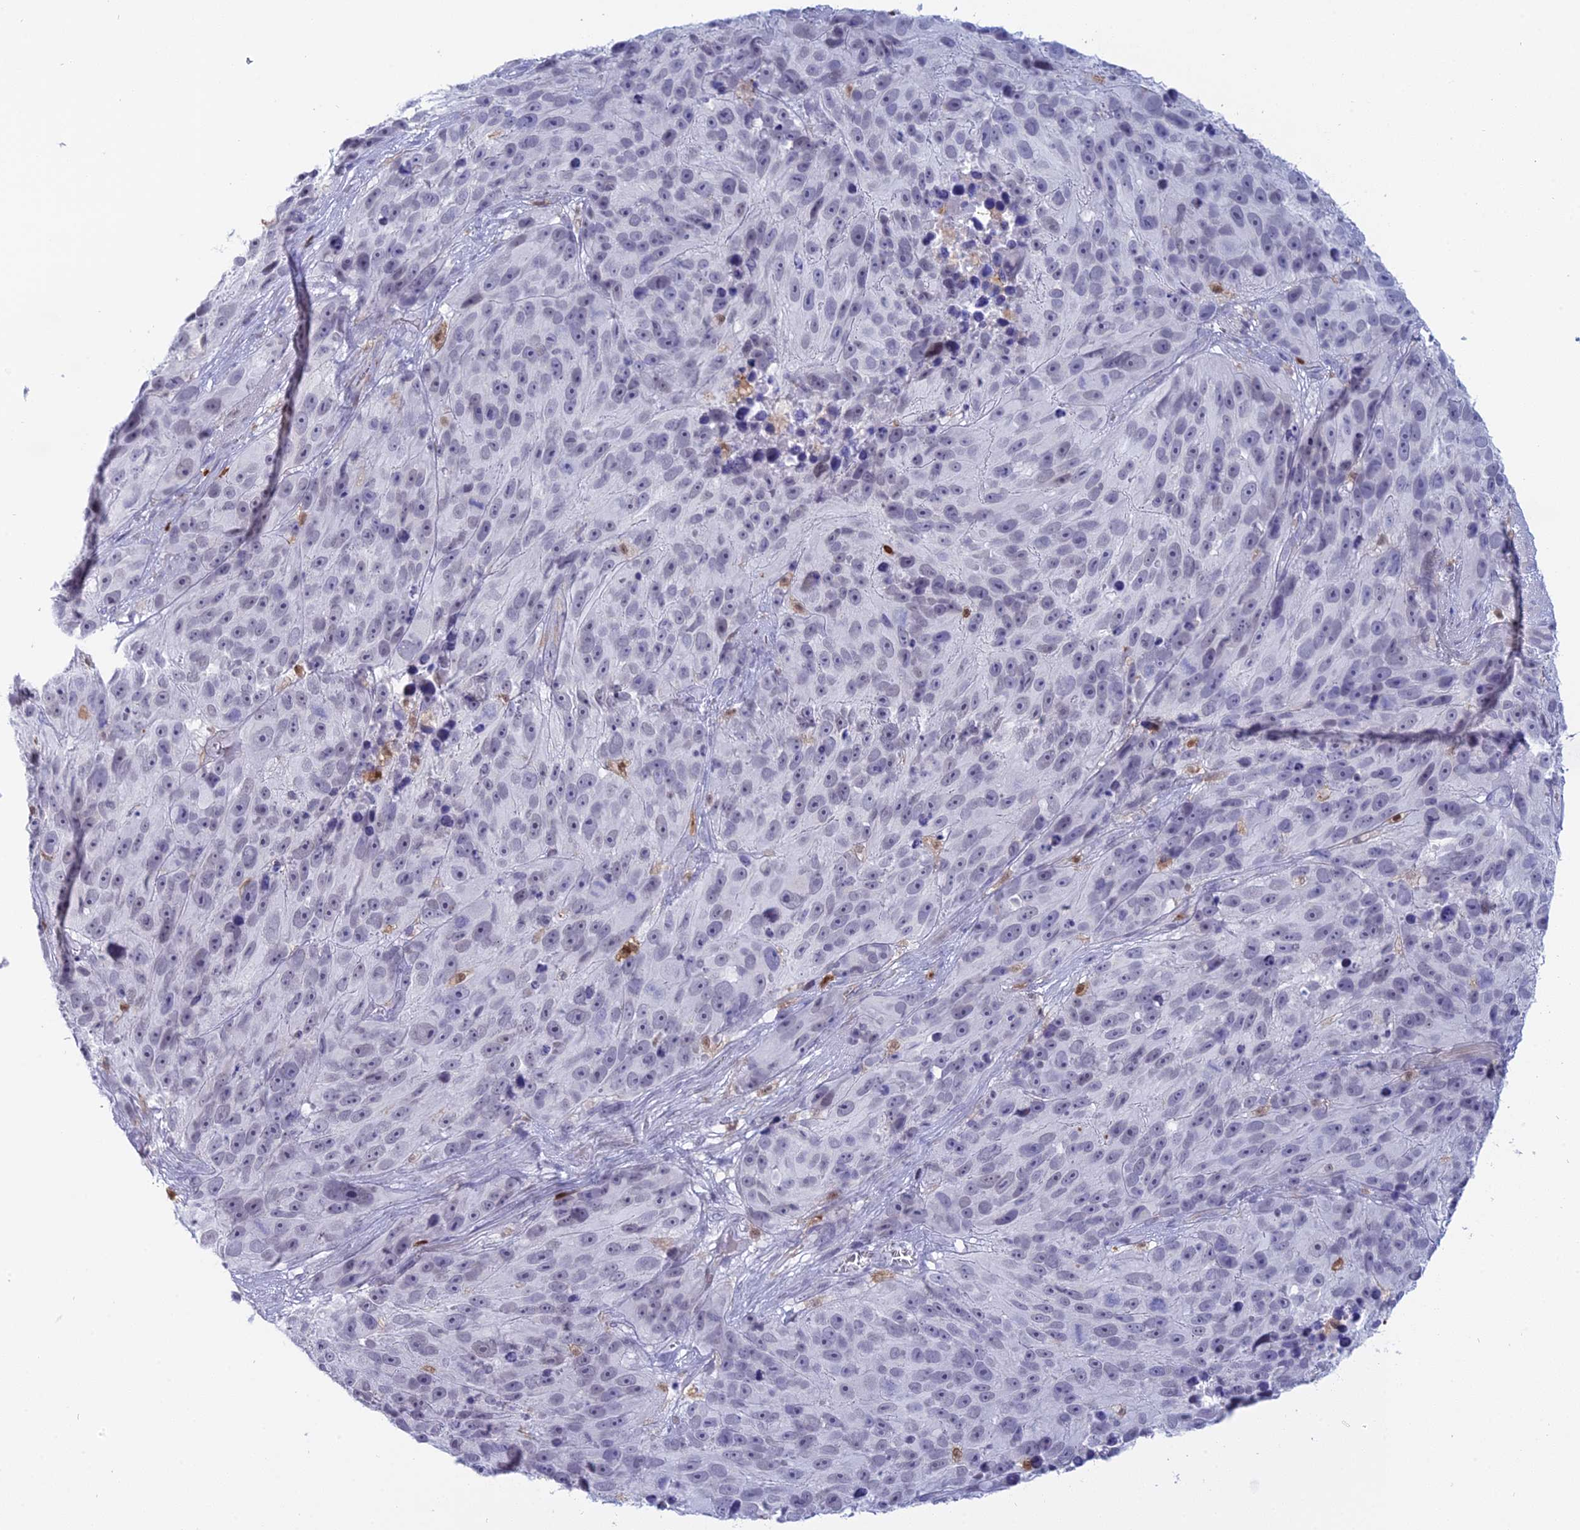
{"staining": {"intensity": "negative", "quantity": "none", "location": "none"}, "tissue": "melanoma", "cell_type": "Tumor cells", "image_type": "cancer", "snomed": [{"axis": "morphology", "description": "Malignant melanoma, NOS"}, {"axis": "topography", "description": "Skin"}], "caption": "Histopathology image shows no significant protein staining in tumor cells of malignant melanoma.", "gene": "PGBD4", "patient": {"sex": "male", "age": 84}}